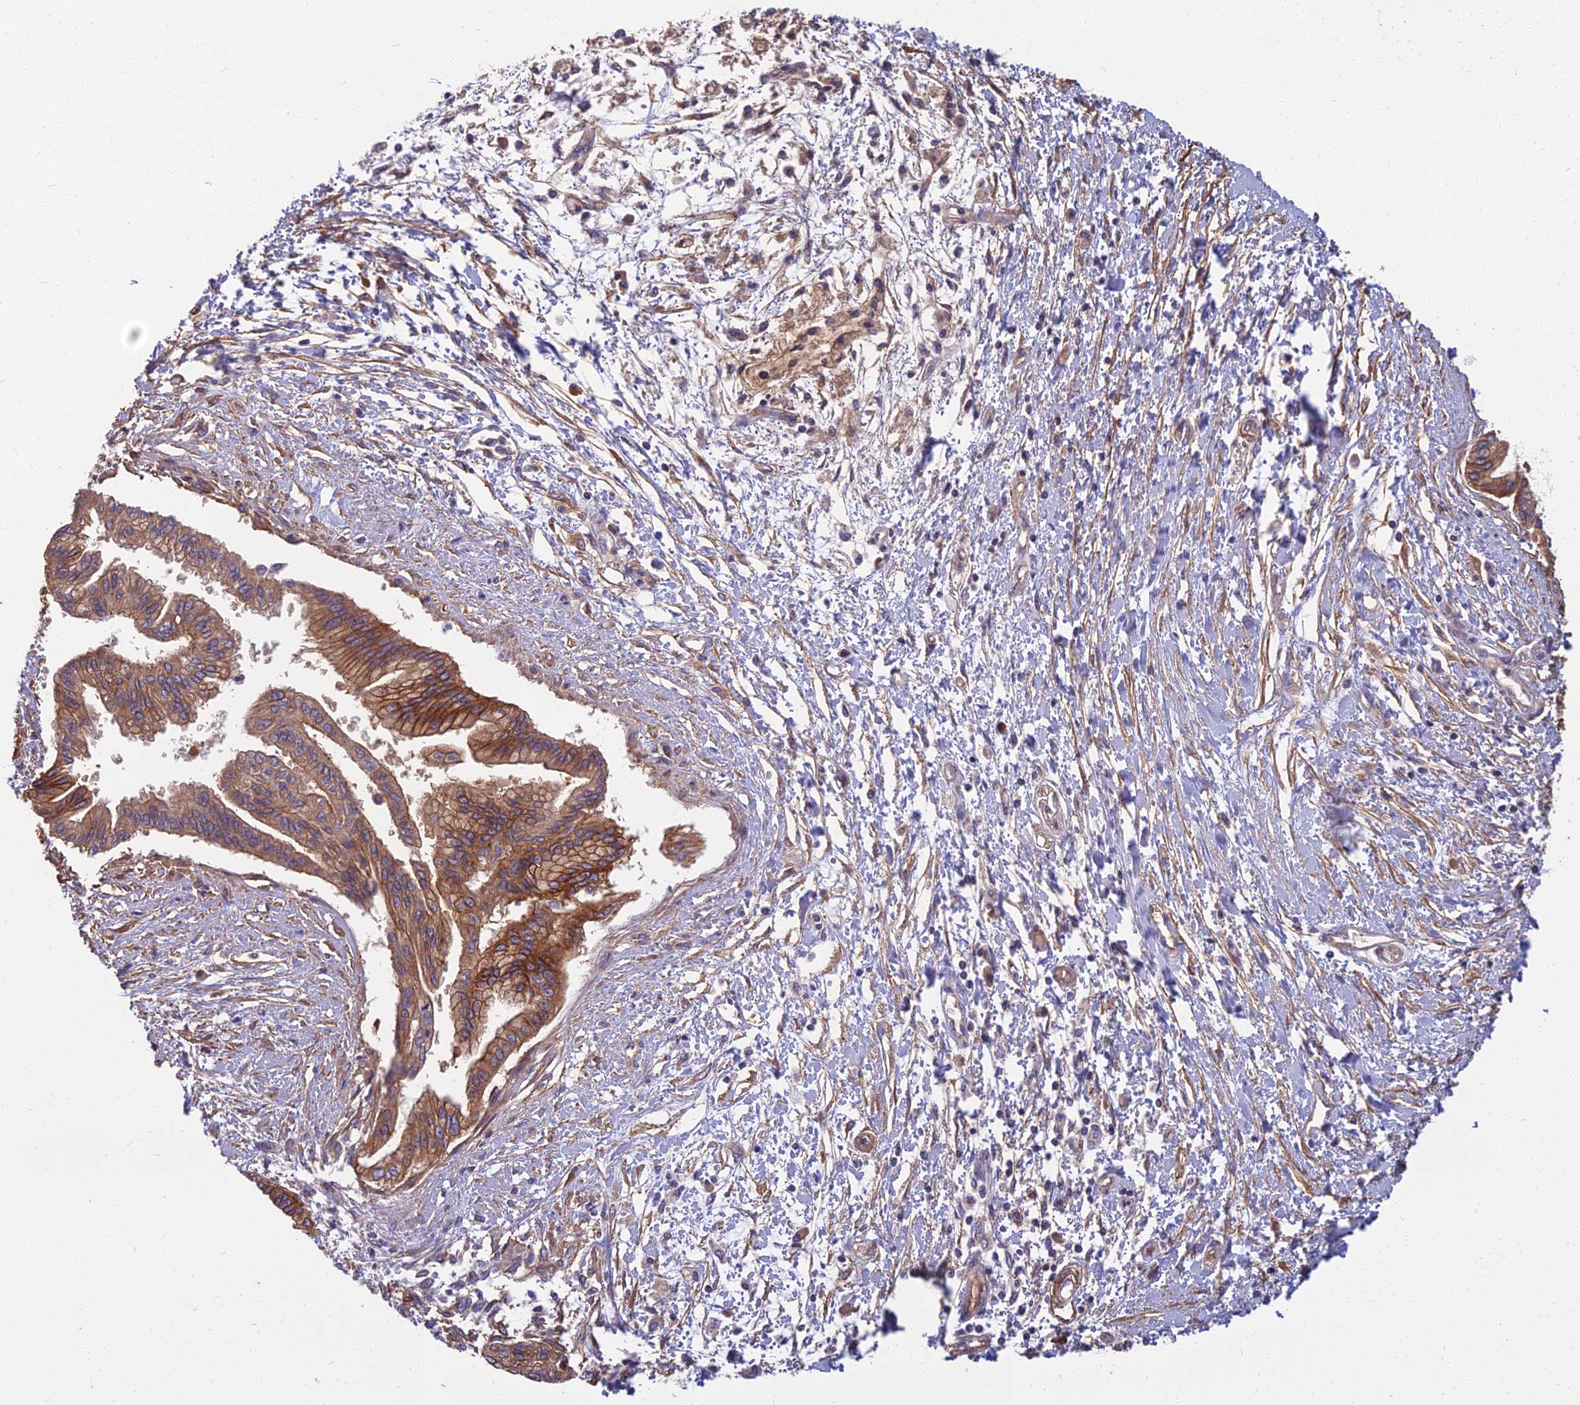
{"staining": {"intensity": "moderate", "quantity": ">75%", "location": "cytoplasmic/membranous"}, "tissue": "pancreatic cancer", "cell_type": "Tumor cells", "image_type": "cancer", "snomed": [{"axis": "morphology", "description": "Adenocarcinoma, NOS"}, {"axis": "topography", "description": "Pancreas"}], "caption": "Human pancreatic cancer (adenocarcinoma) stained with a brown dye demonstrates moderate cytoplasmic/membranous positive expression in approximately >75% of tumor cells.", "gene": "WDR24", "patient": {"sex": "male", "age": 46}}